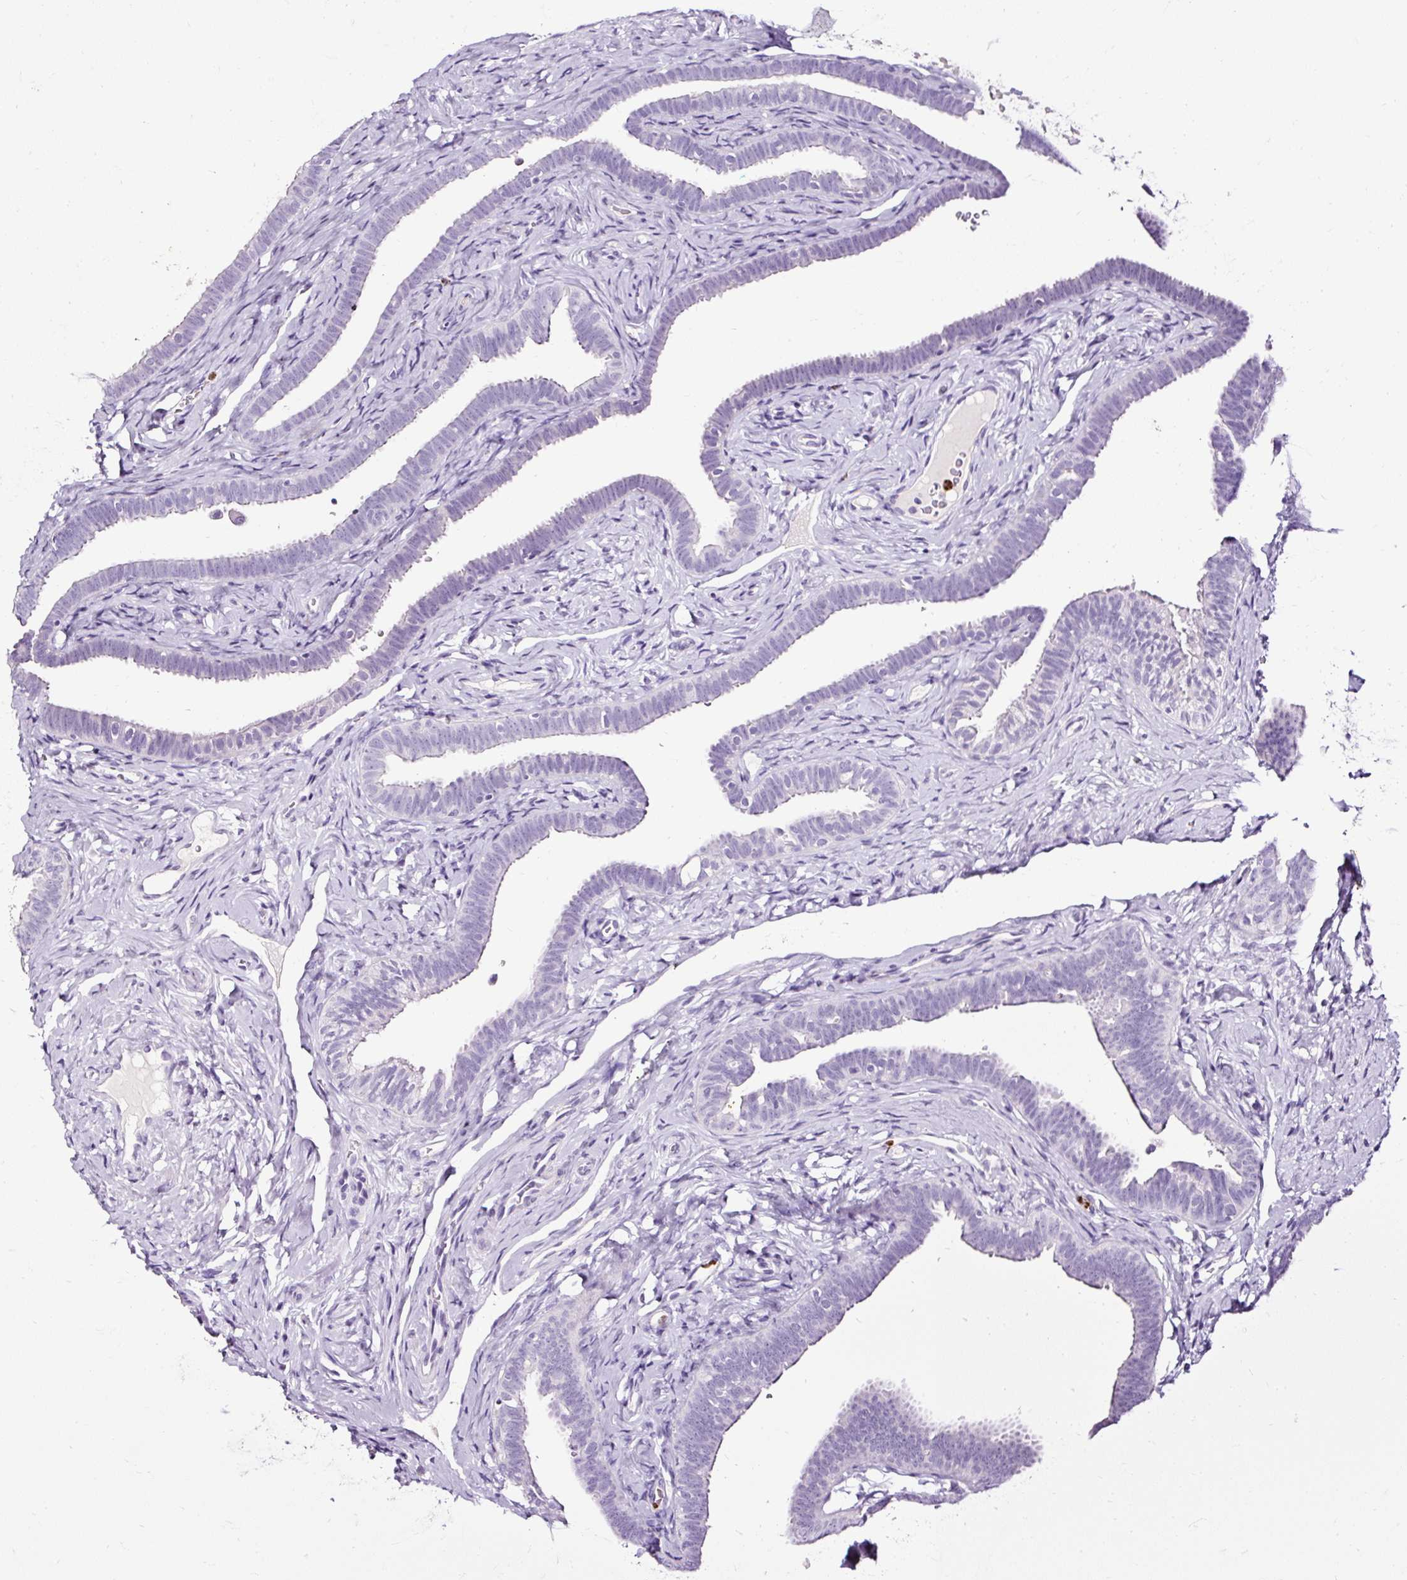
{"staining": {"intensity": "negative", "quantity": "none", "location": "none"}, "tissue": "fallopian tube", "cell_type": "Glandular cells", "image_type": "normal", "snomed": [{"axis": "morphology", "description": "Normal tissue, NOS"}, {"axis": "topography", "description": "Fallopian tube"}], "caption": "IHC photomicrograph of normal fallopian tube: fallopian tube stained with DAB reveals no significant protein staining in glandular cells. (Stains: DAB immunohistochemistry with hematoxylin counter stain, Microscopy: brightfield microscopy at high magnification).", "gene": "SLC7A8", "patient": {"sex": "female", "age": 69}}